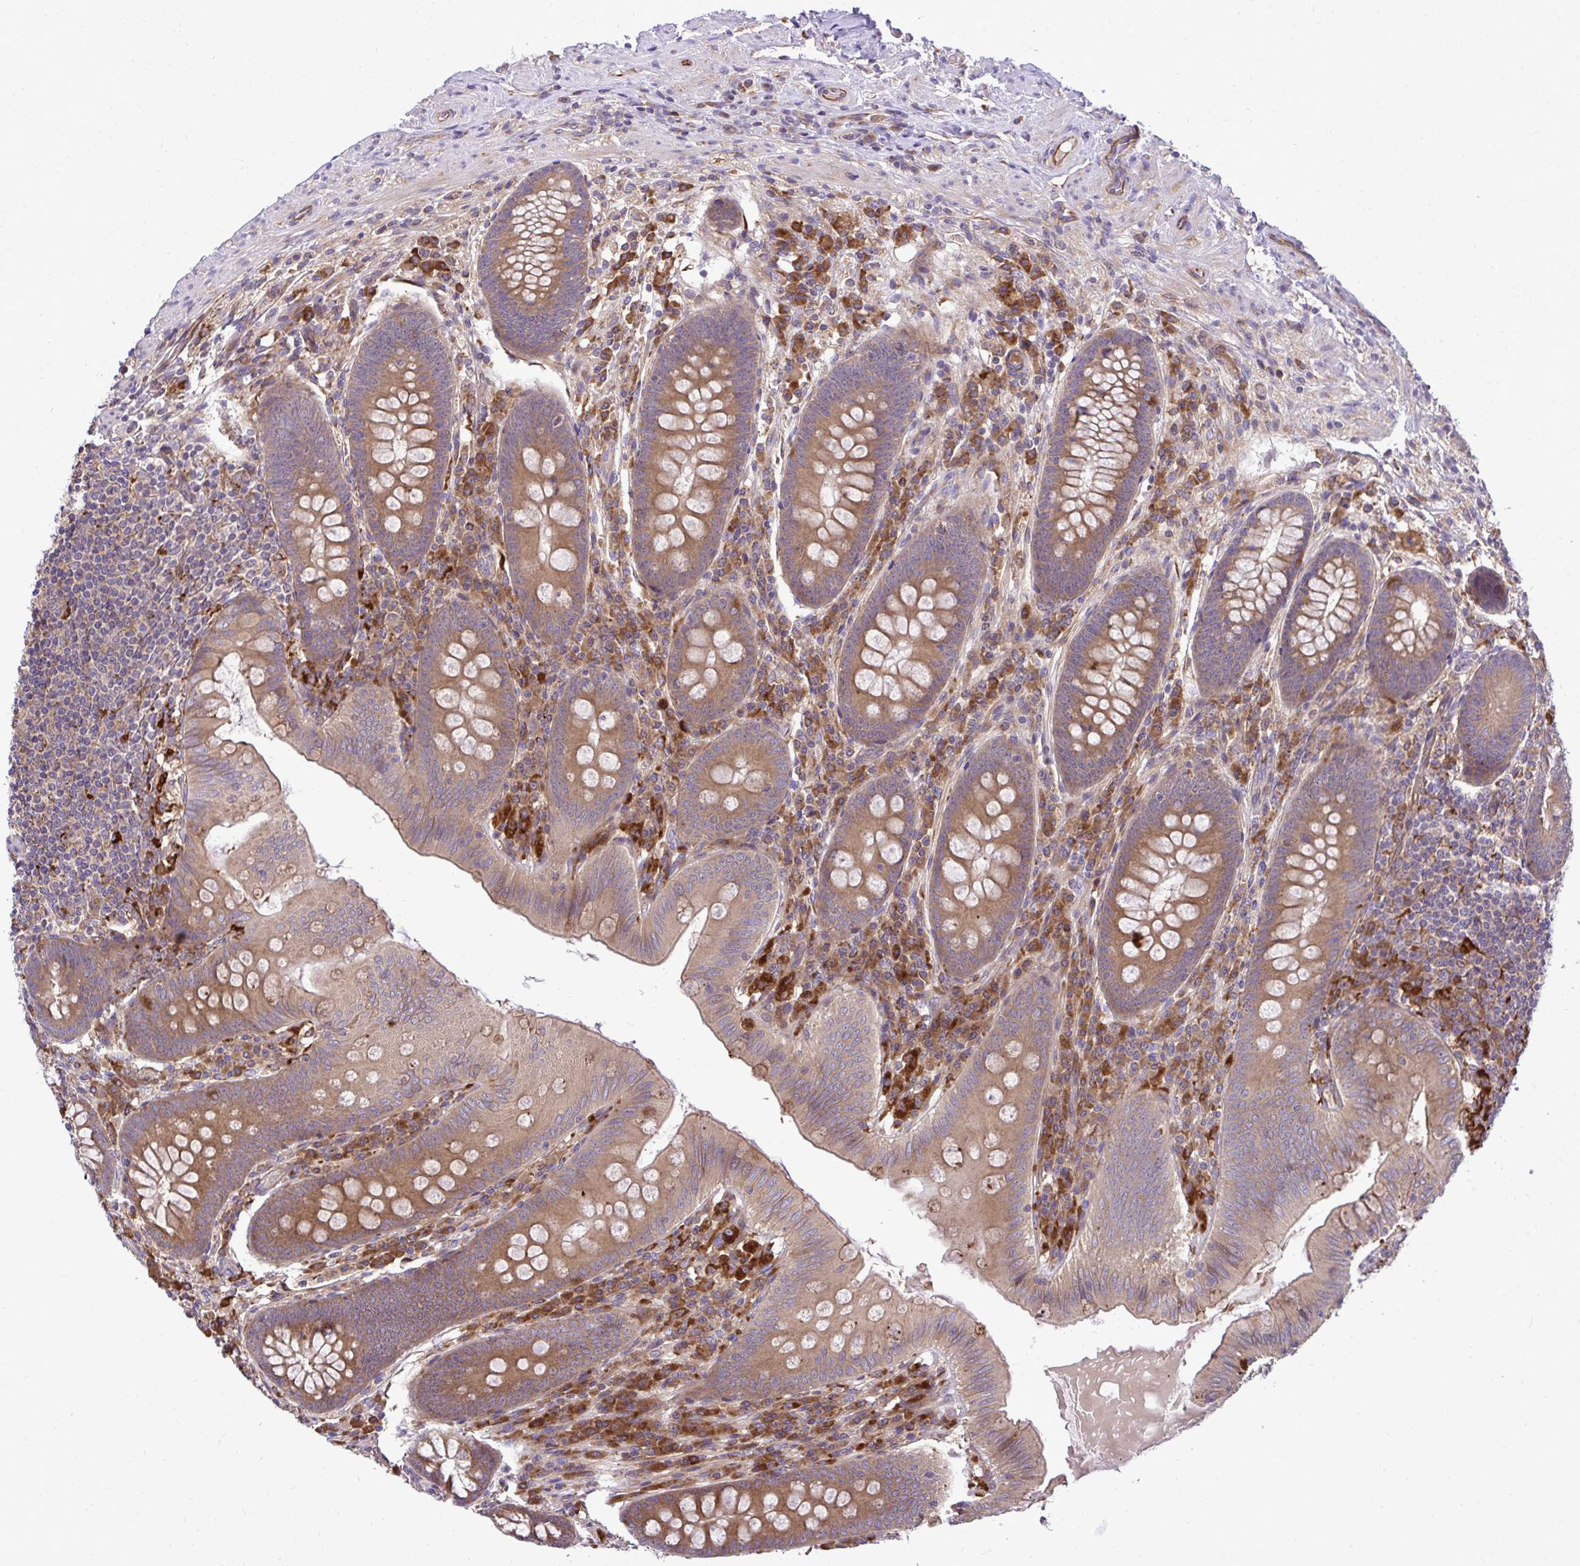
{"staining": {"intensity": "weak", "quantity": ">75%", "location": "cytoplasmic/membranous"}, "tissue": "appendix", "cell_type": "Glandular cells", "image_type": "normal", "snomed": [{"axis": "morphology", "description": "Normal tissue, NOS"}, {"axis": "topography", "description": "Appendix"}], "caption": "IHC image of unremarkable appendix stained for a protein (brown), which displays low levels of weak cytoplasmic/membranous positivity in approximately >75% of glandular cells.", "gene": "PAIP2", "patient": {"sex": "male", "age": 71}}